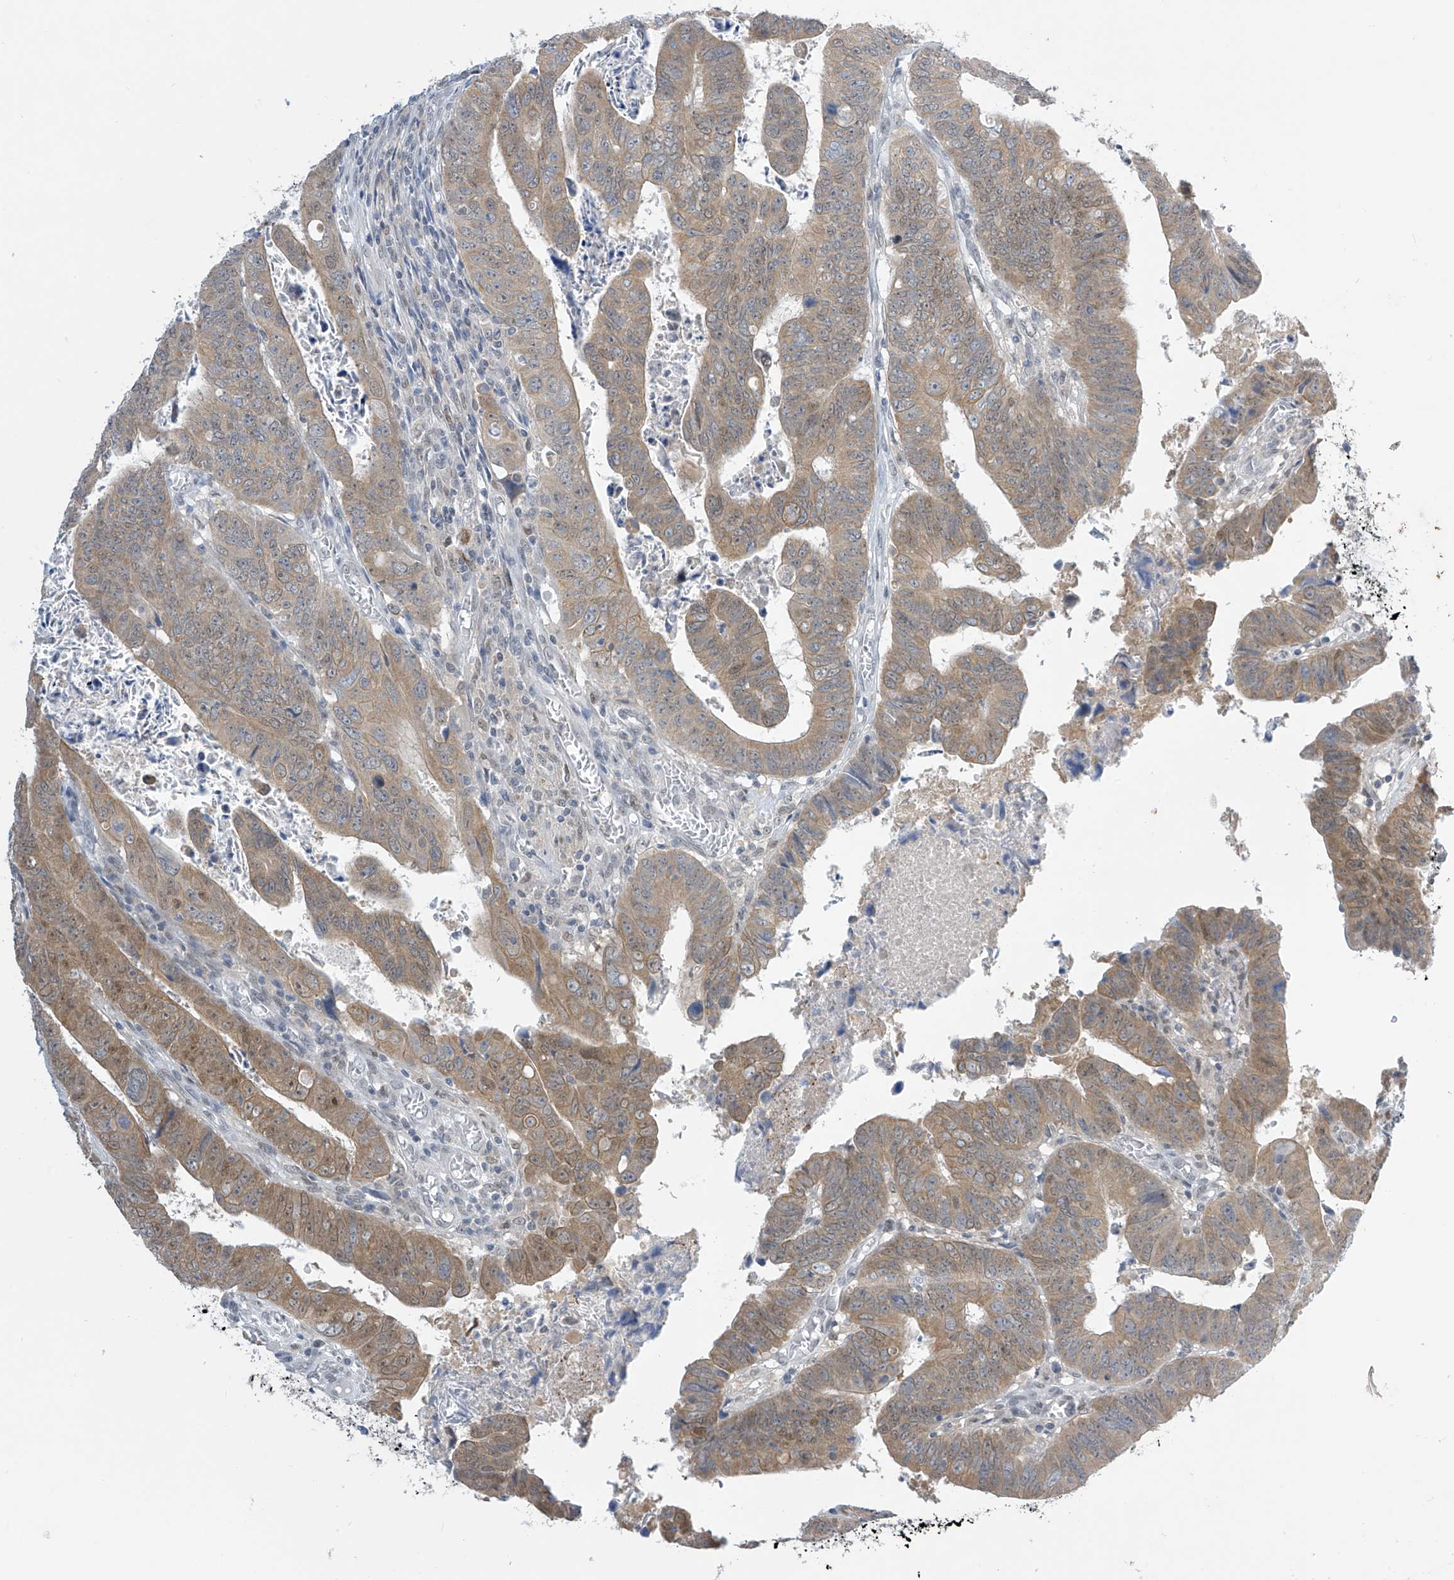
{"staining": {"intensity": "moderate", "quantity": ">75%", "location": "cytoplasmic/membranous"}, "tissue": "colorectal cancer", "cell_type": "Tumor cells", "image_type": "cancer", "snomed": [{"axis": "morphology", "description": "Normal tissue, NOS"}, {"axis": "morphology", "description": "Adenocarcinoma, NOS"}, {"axis": "topography", "description": "Rectum"}], "caption": "Human colorectal cancer stained with a protein marker reveals moderate staining in tumor cells.", "gene": "APLF", "patient": {"sex": "female", "age": 65}}